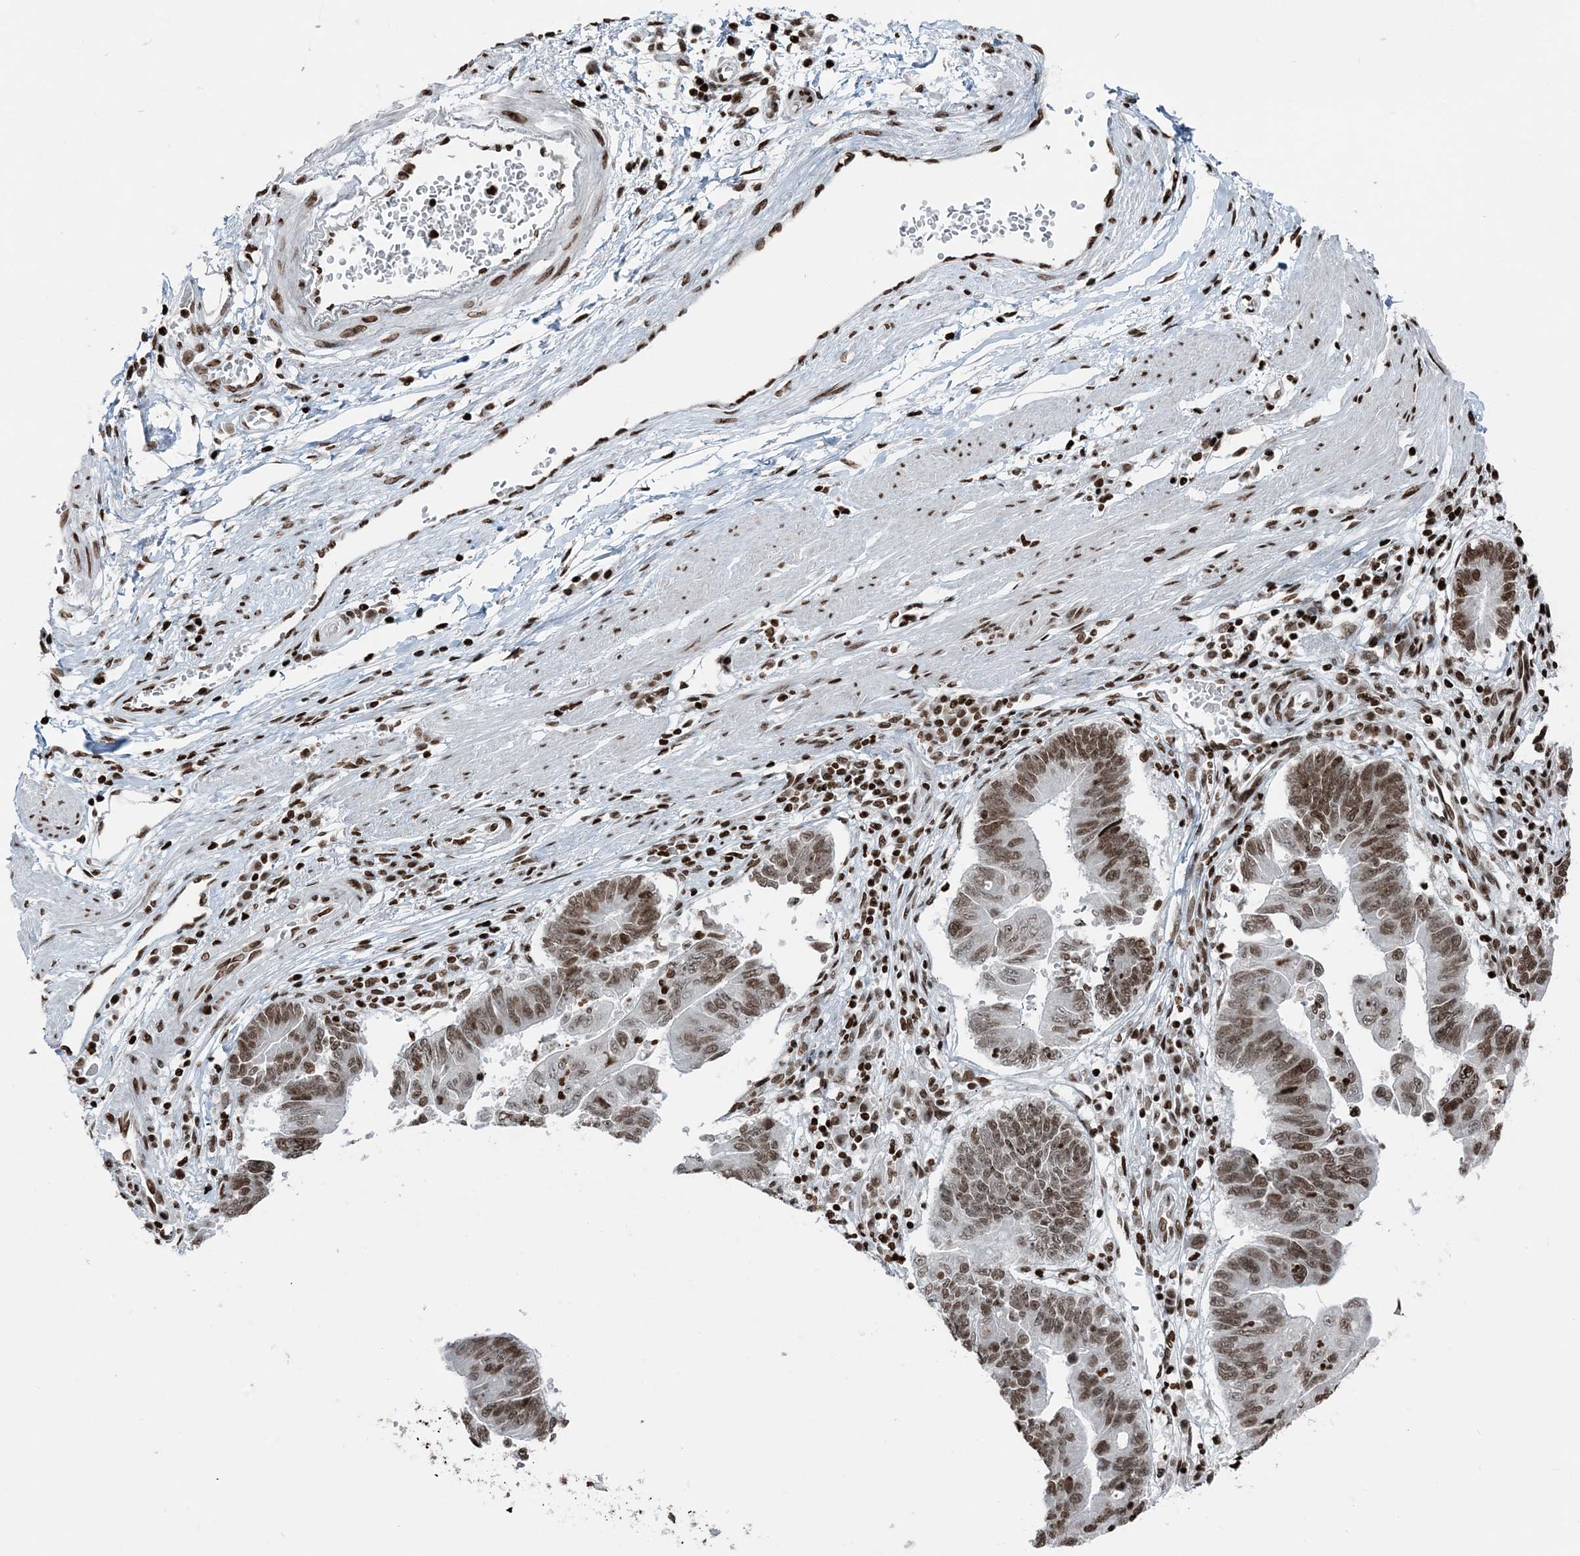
{"staining": {"intensity": "moderate", "quantity": ">75%", "location": "nuclear"}, "tissue": "stomach cancer", "cell_type": "Tumor cells", "image_type": "cancer", "snomed": [{"axis": "morphology", "description": "Adenocarcinoma, NOS"}, {"axis": "topography", "description": "Stomach"}], "caption": "Protein staining by IHC demonstrates moderate nuclear positivity in approximately >75% of tumor cells in stomach cancer. The protein of interest is shown in brown color, while the nuclei are stained blue.", "gene": "H3-3B", "patient": {"sex": "male", "age": 59}}